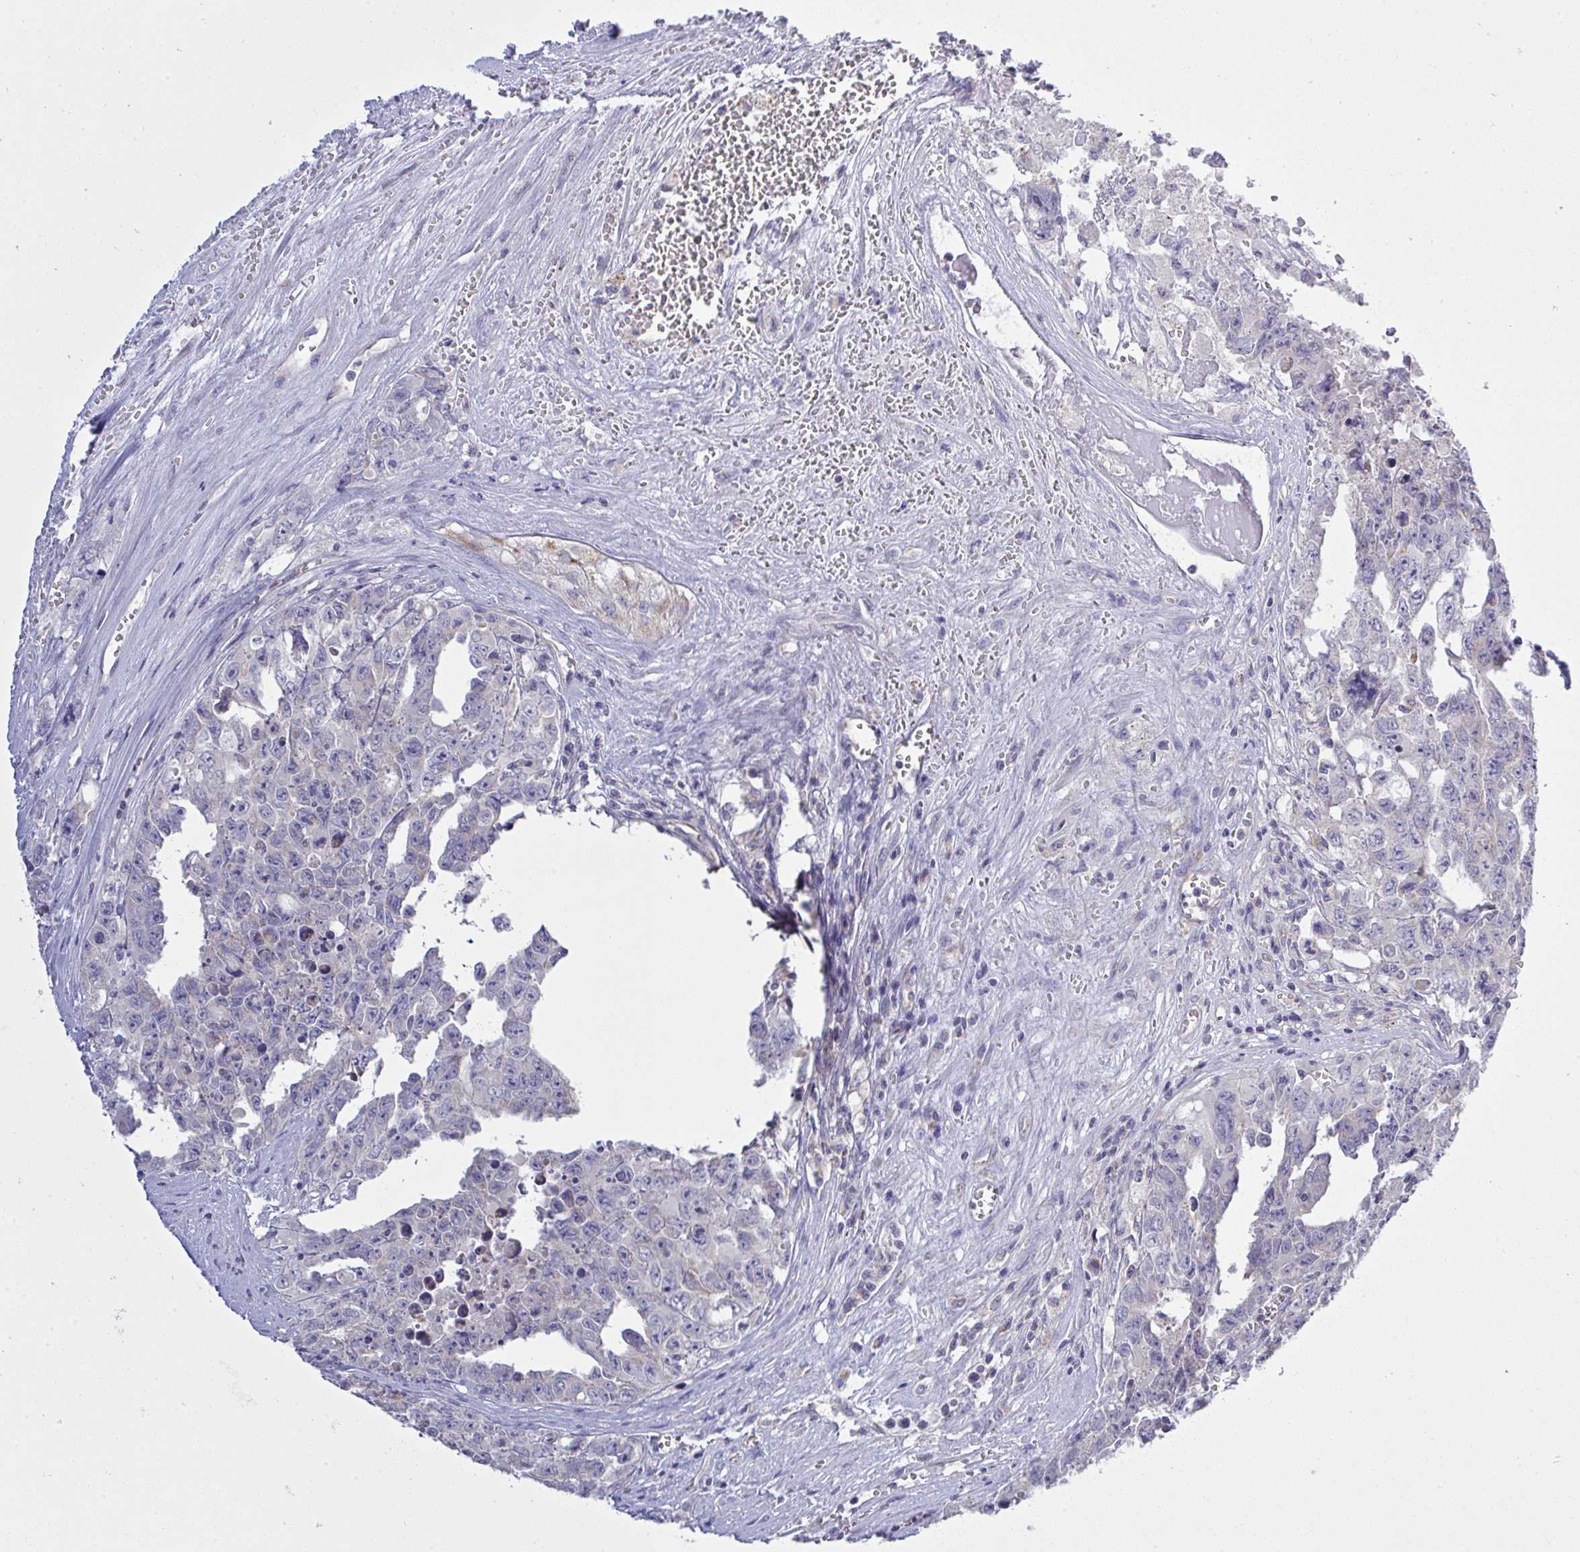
{"staining": {"intensity": "negative", "quantity": "none", "location": "none"}, "tissue": "testis cancer", "cell_type": "Tumor cells", "image_type": "cancer", "snomed": [{"axis": "morphology", "description": "Carcinoma, Embryonal, NOS"}, {"axis": "topography", "description": "Testis"}], "caption": "Testis cancer was stained to show a protein in brown. There is no significant staining in tumor cells.", "gene": "NDUFA7", "patient": {"sex": "male", "age": 24}}